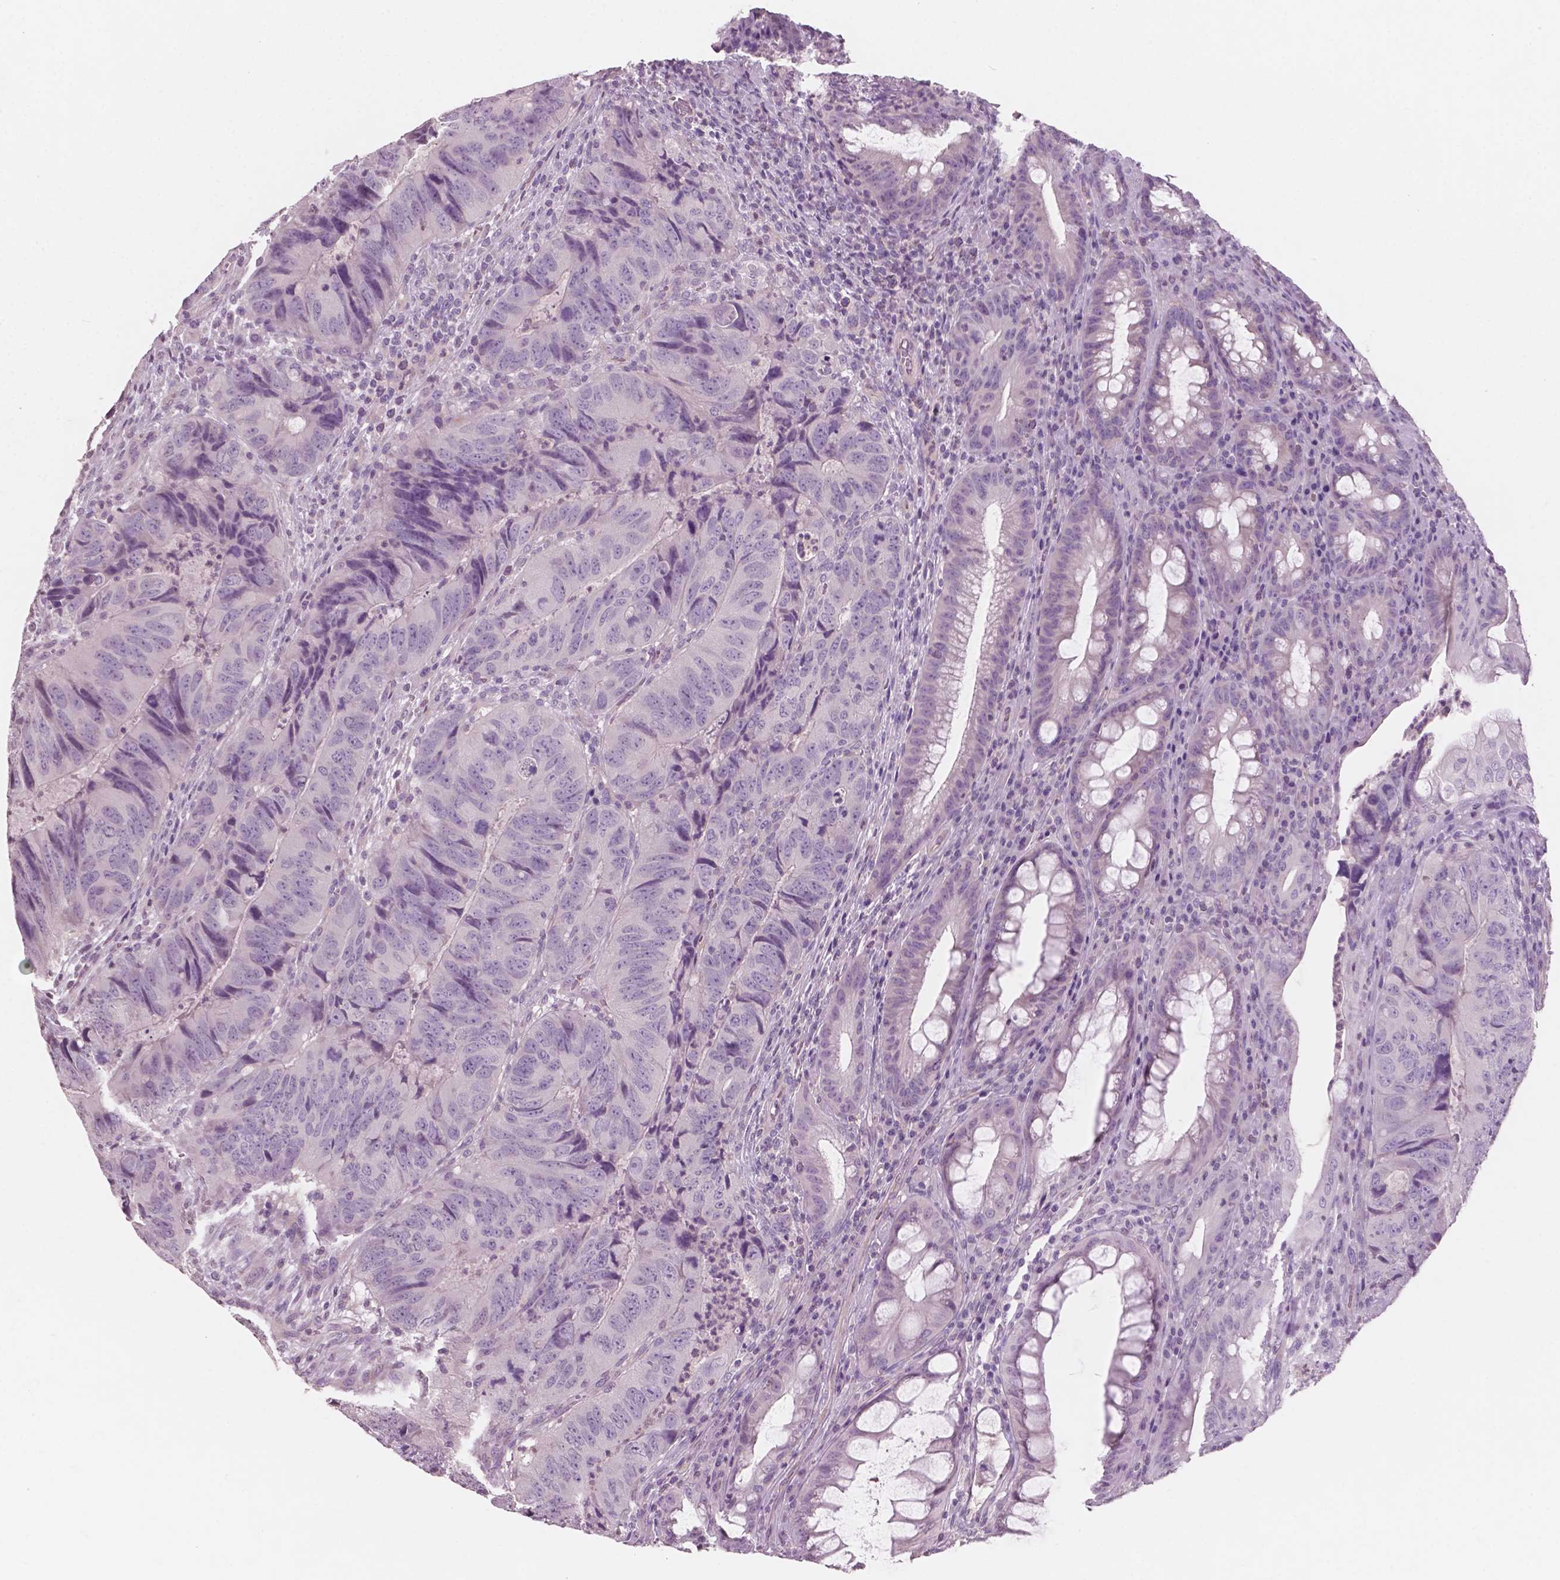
{"staining": {"intensity": "negative", "quantity": "none", "location": "none"}, "tissue": "colorectal cancer", "cell_type": "Tumor cells", "image_type": "cancer", "snomed": [{"axis": "morphology", "description": "Adenocarcinoma, NOS"}, {"axis": "topography", "description": "Colon"}], "caption": "This is an immunohistochemistry image of colorectal cancer. There is no staining in tumor cells.", "gene": "AWAT1", "patient": {"sex": "male", "age": 79}}